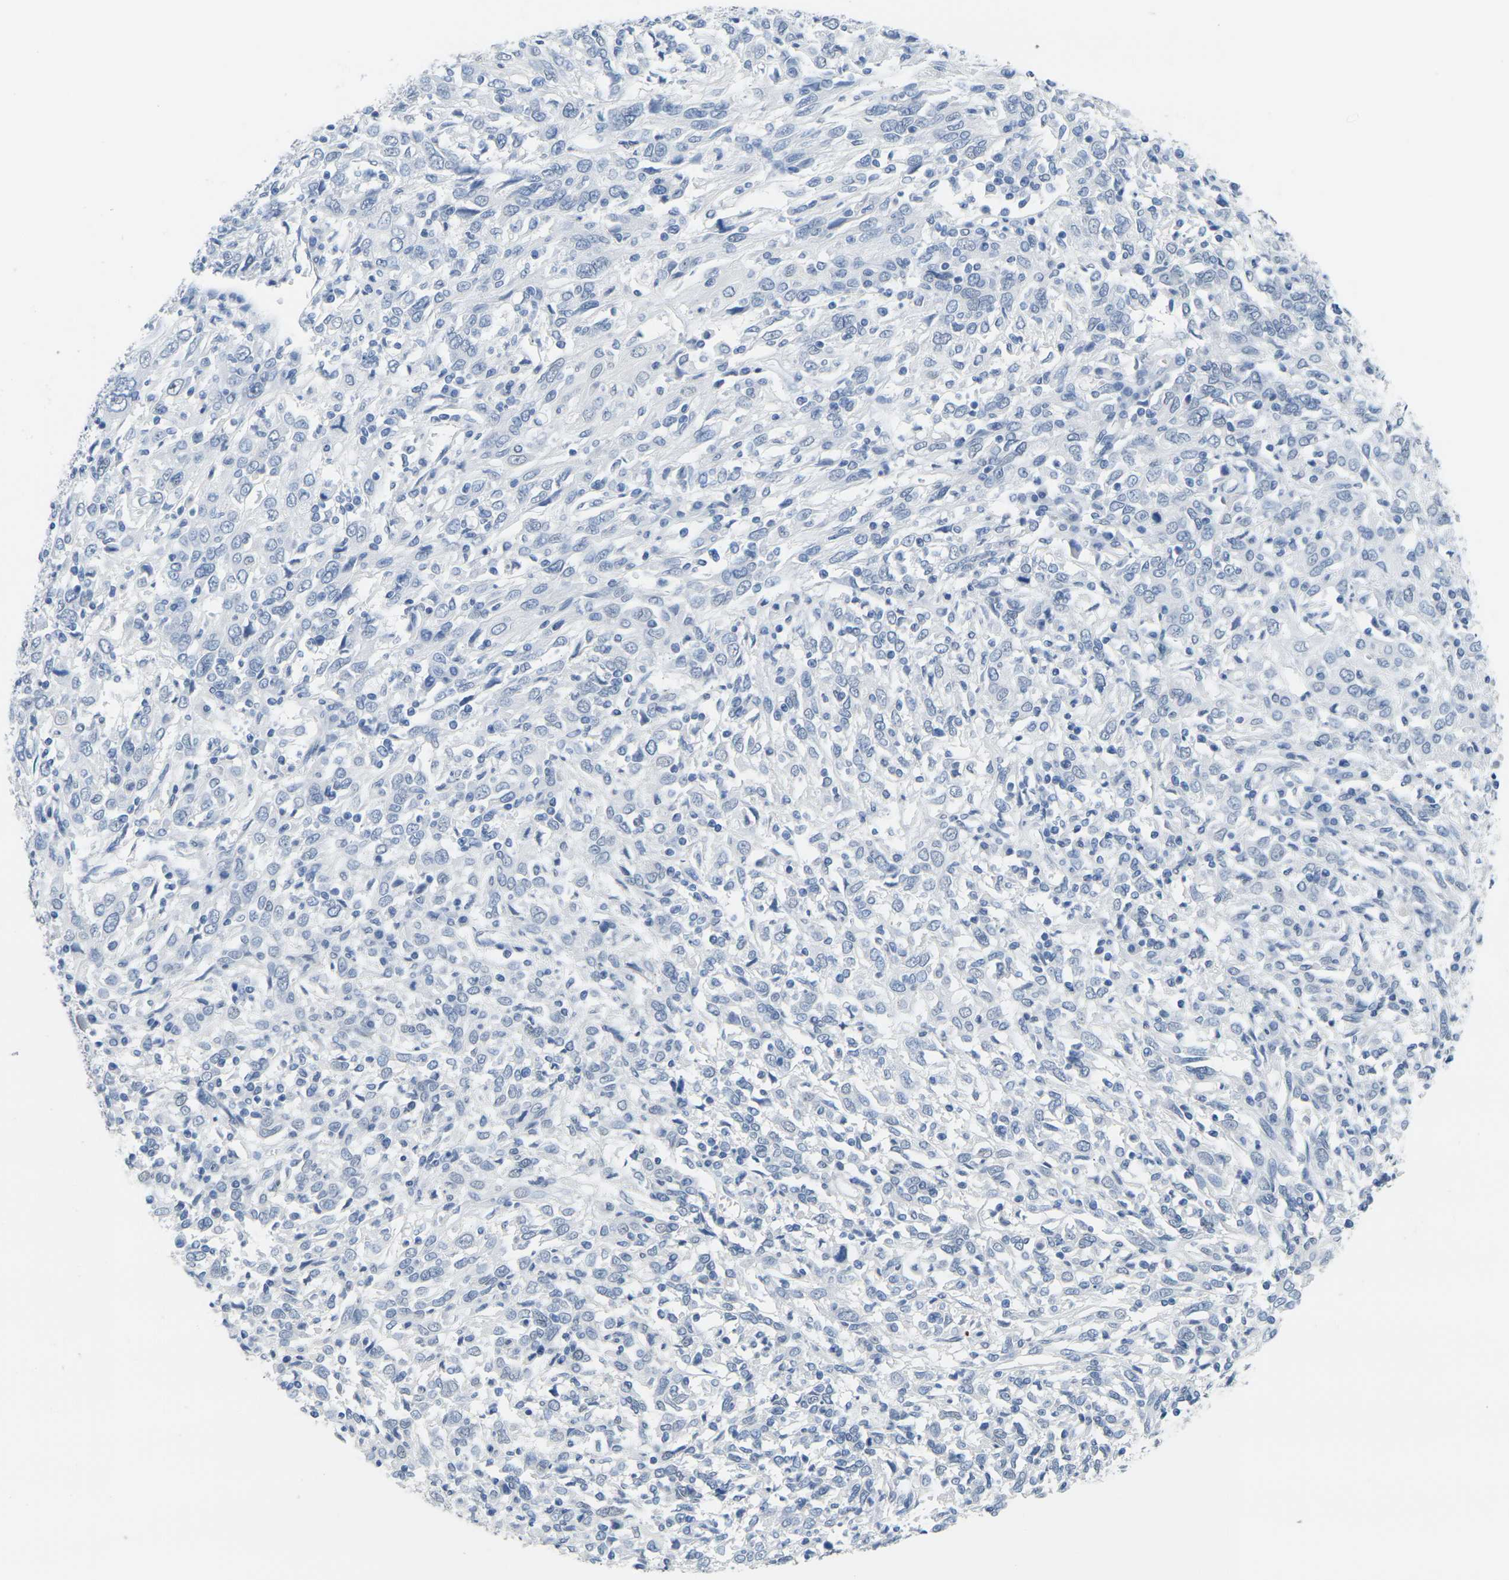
{"staining": {"intensity": "negative", "quantity": "none", "location": "none"}, "tissue": "cervical cancer", "cell_type": "Tumor cells", "image_type": "cancer", "snomed": [{"axis": "morphology", "description": "Squamous cell carcinoma, NOS"}, {"axis": "topography", "description": "Cervix"}], "caption": "A micrograph of cervical cancer (squamous cell carcinoma) stained for a protein displays no brown staining in tumor cells.", "gene": "CTAG1A", "patient": {"sex": "female", "age": 46}}